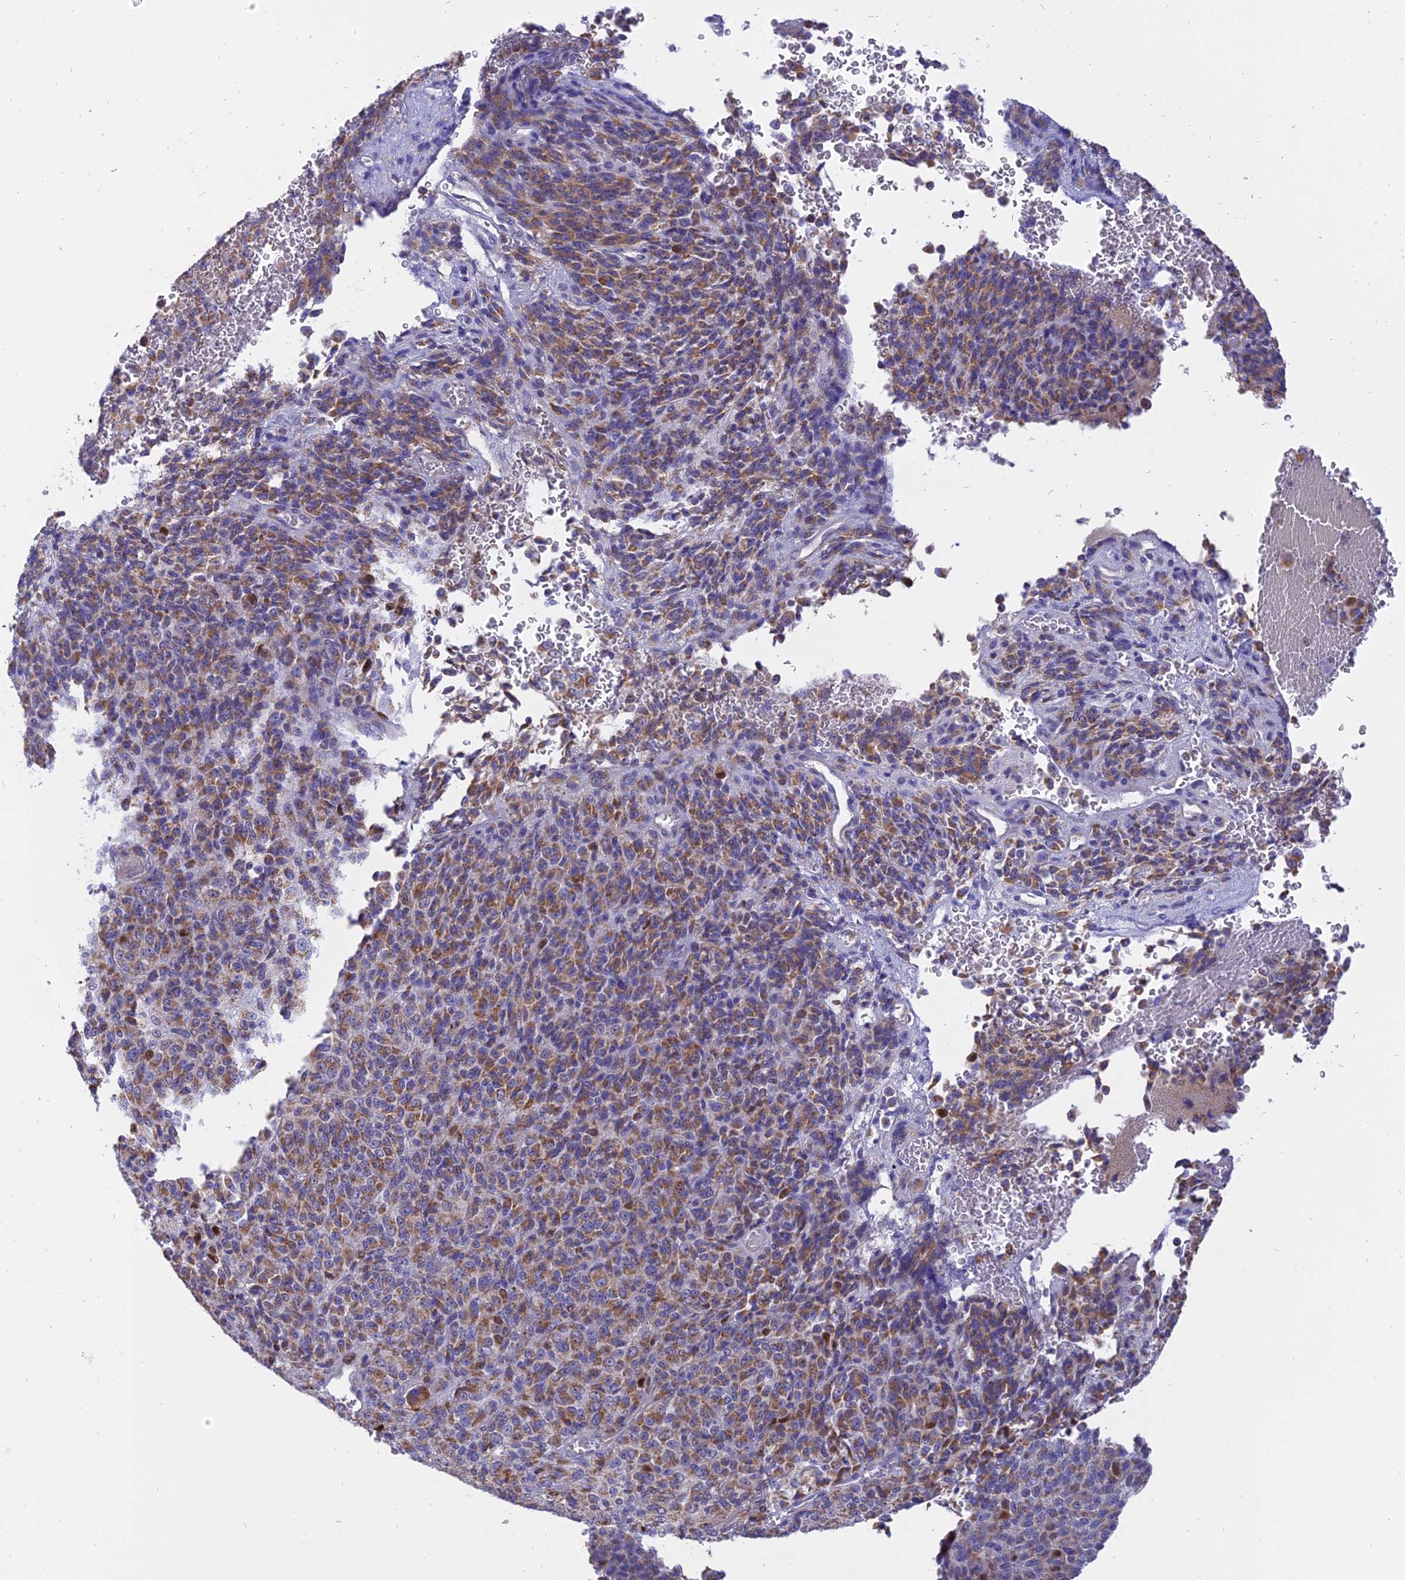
{"staining": {"intensity": "moderate", "quantity": ">75%", "location": "cytoplasmic/membranous"}, "tissue": "melanoma", "cell_type": "Tumor cells", "image_type": "cancer", "snomed": [{"axis": "morphology", "description": "Malignant melanoma, Metastatic site"}, {"axis": "topography", "description": "Brain"}], "caption": "Protein staining by IHC reveals moderate cytoplasmic/membranous expression in approximately >75% of tumor cells in malignant melanoma (metastatic site).", "gene": "CENPV", "patient": {"sex": "female", "age": 56}}